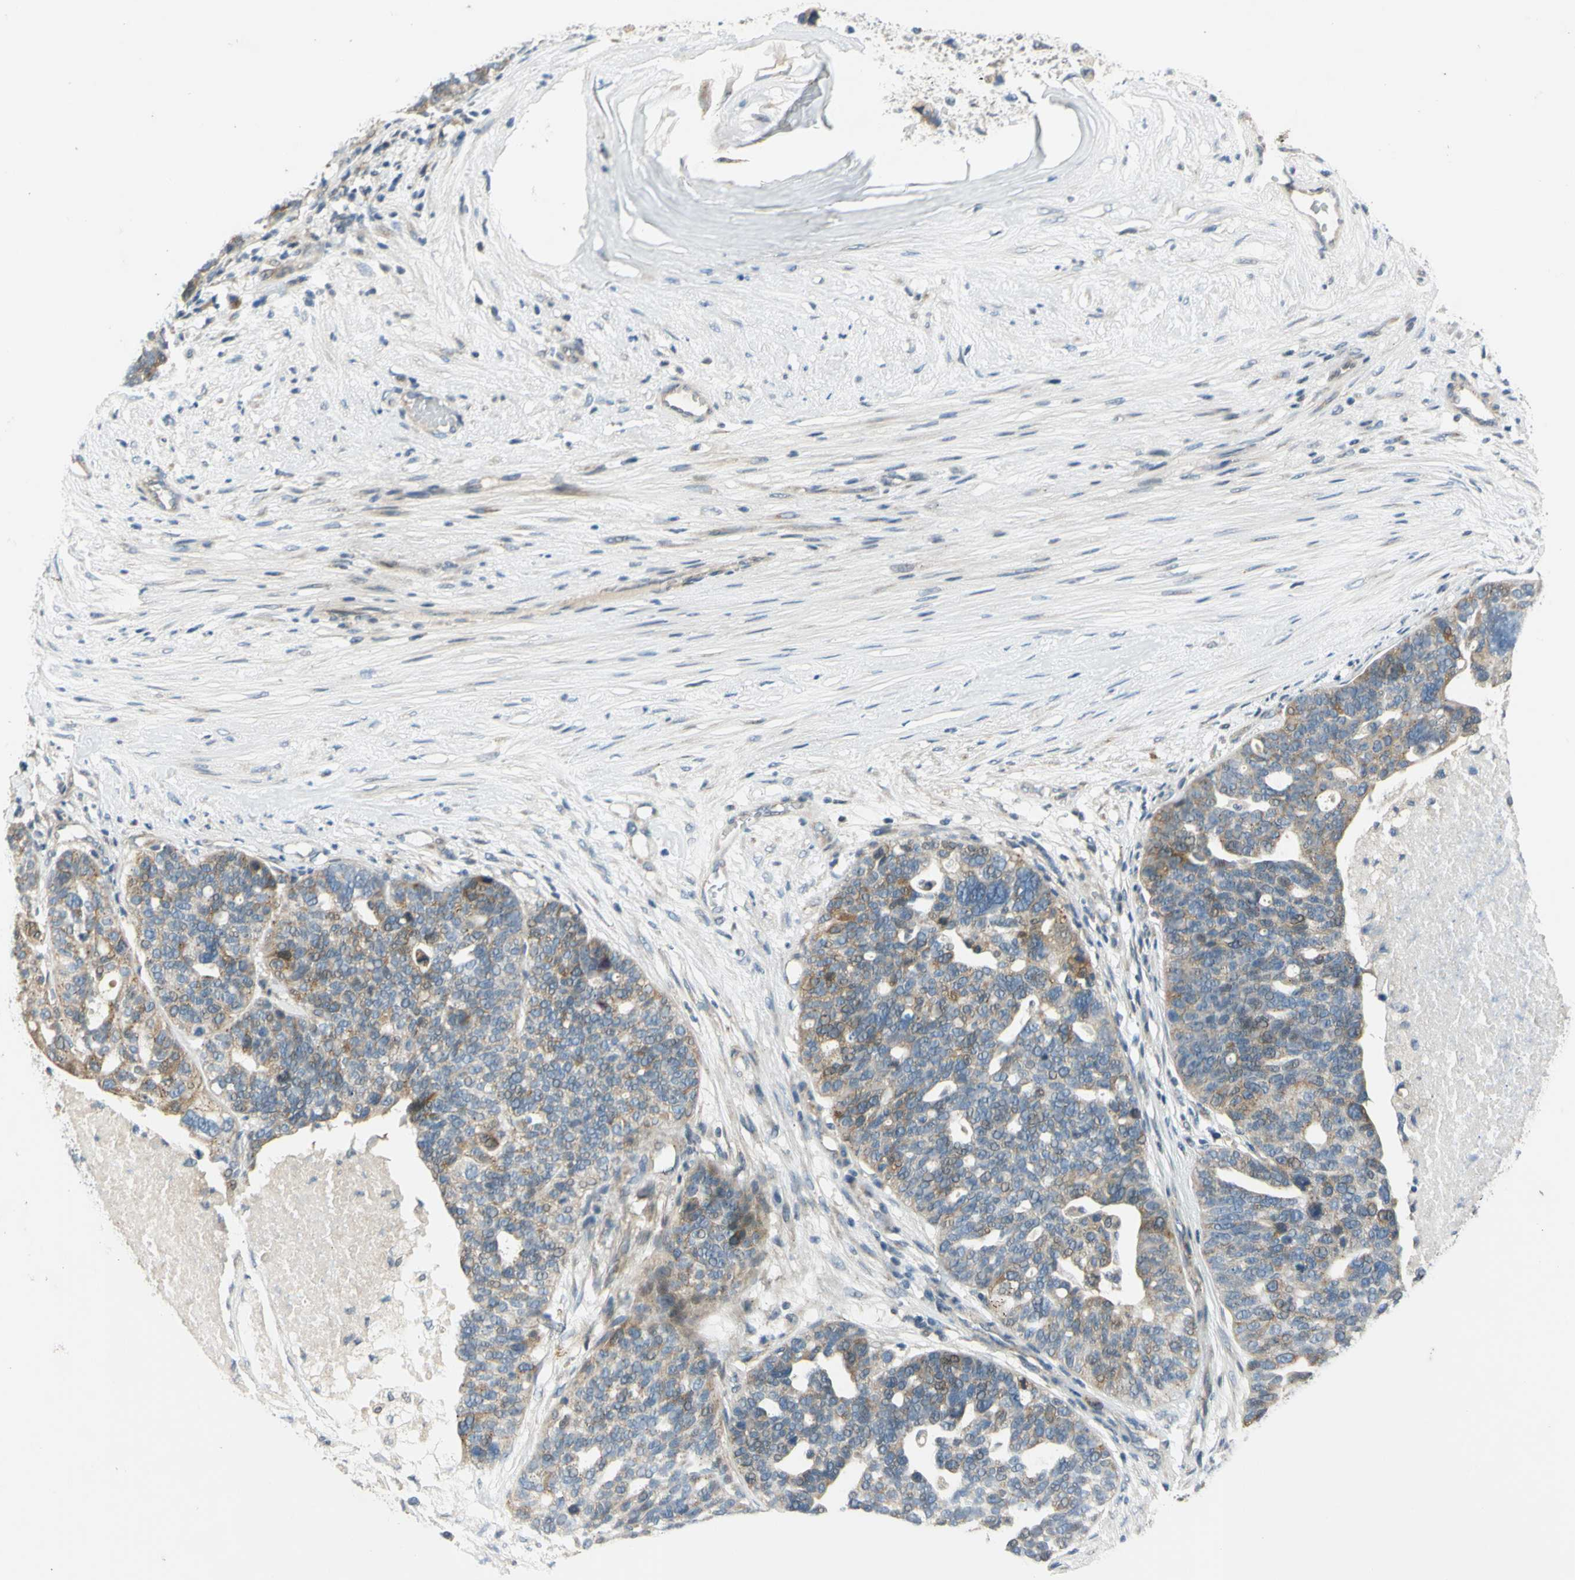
{"staining": {"intensity": "moderate", "quantity": "<25%", "location": "cytoplasmic/membranous"}, "tissue": "ovarian cancer", "cell_type": "Tumor cells", "image_type": "cancer", "snomed": [{"axis": "morphology", "description": "Cystadenocarcinoma, serous, NOS"}, {"axis": "topography", "description": "Ovary"}], "caption": "This image shows immunohistochemistry staining of human serous cystadenocarcinoma (ovarian), with low moderate cytoplasmic/membranous positivity in about <25% of tumor cells.", "gene": "CCNB2", "patient": {"sex": "female", "age": 59}}